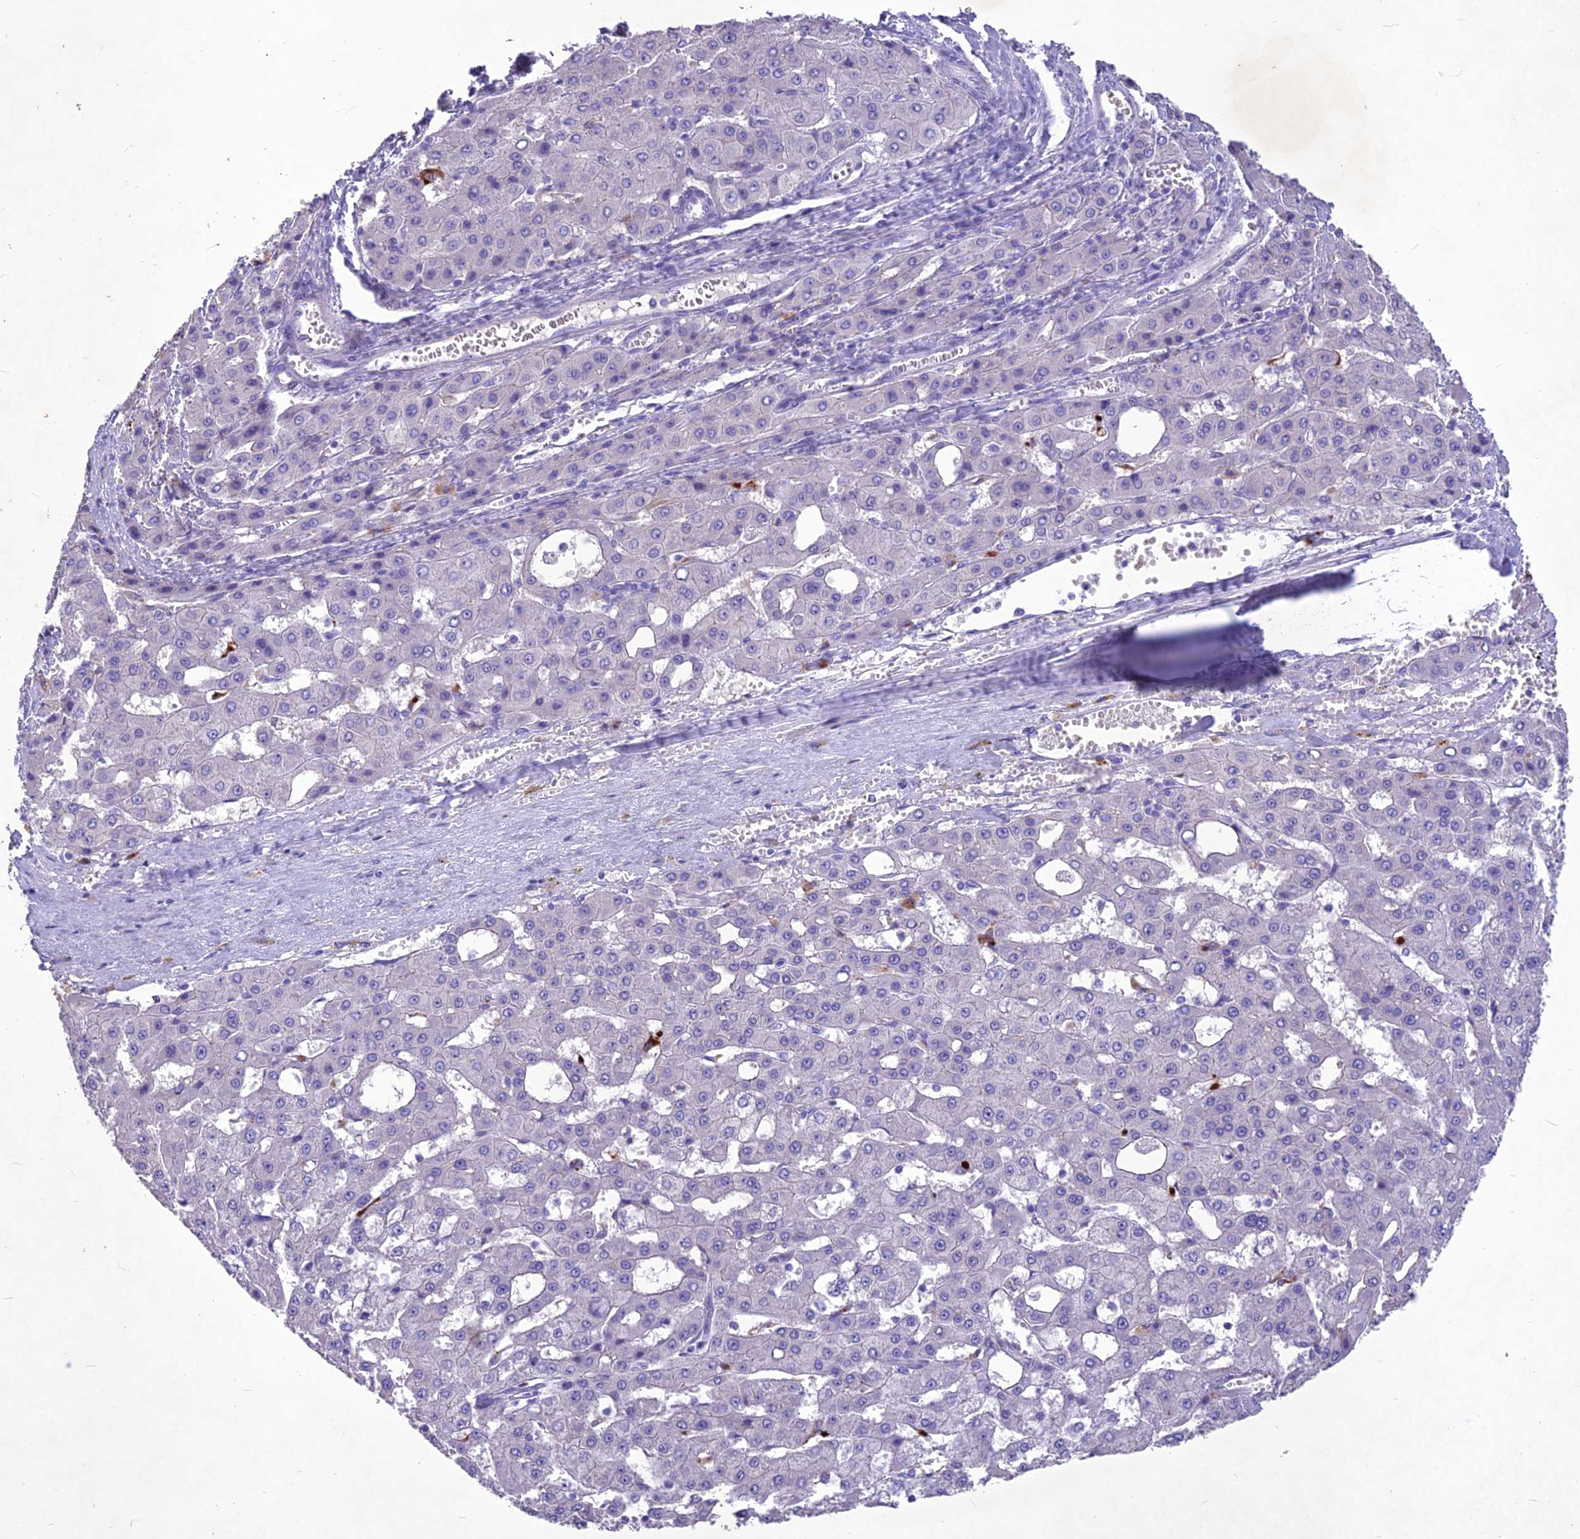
{"staining": {"intensity": "negative", "quantity": "none", "location": "none"}, "tissue": "liver cancer", "cell_type": "Tumor cells", "image_type": "cancer", "snomed": [{"axis": "morphology", "description": "Carcinoma, Hepatocellular, NOS"}, {"axis": "topography", "description": "Liver"}], "caption": "Immunohistochemistry image of liver hepatocellular carcinoma stained for a protein (brown), which reveals no positivity in tumor cells.", "gene": "IFT172", "patient": {"sex": "male", "age": 47}}